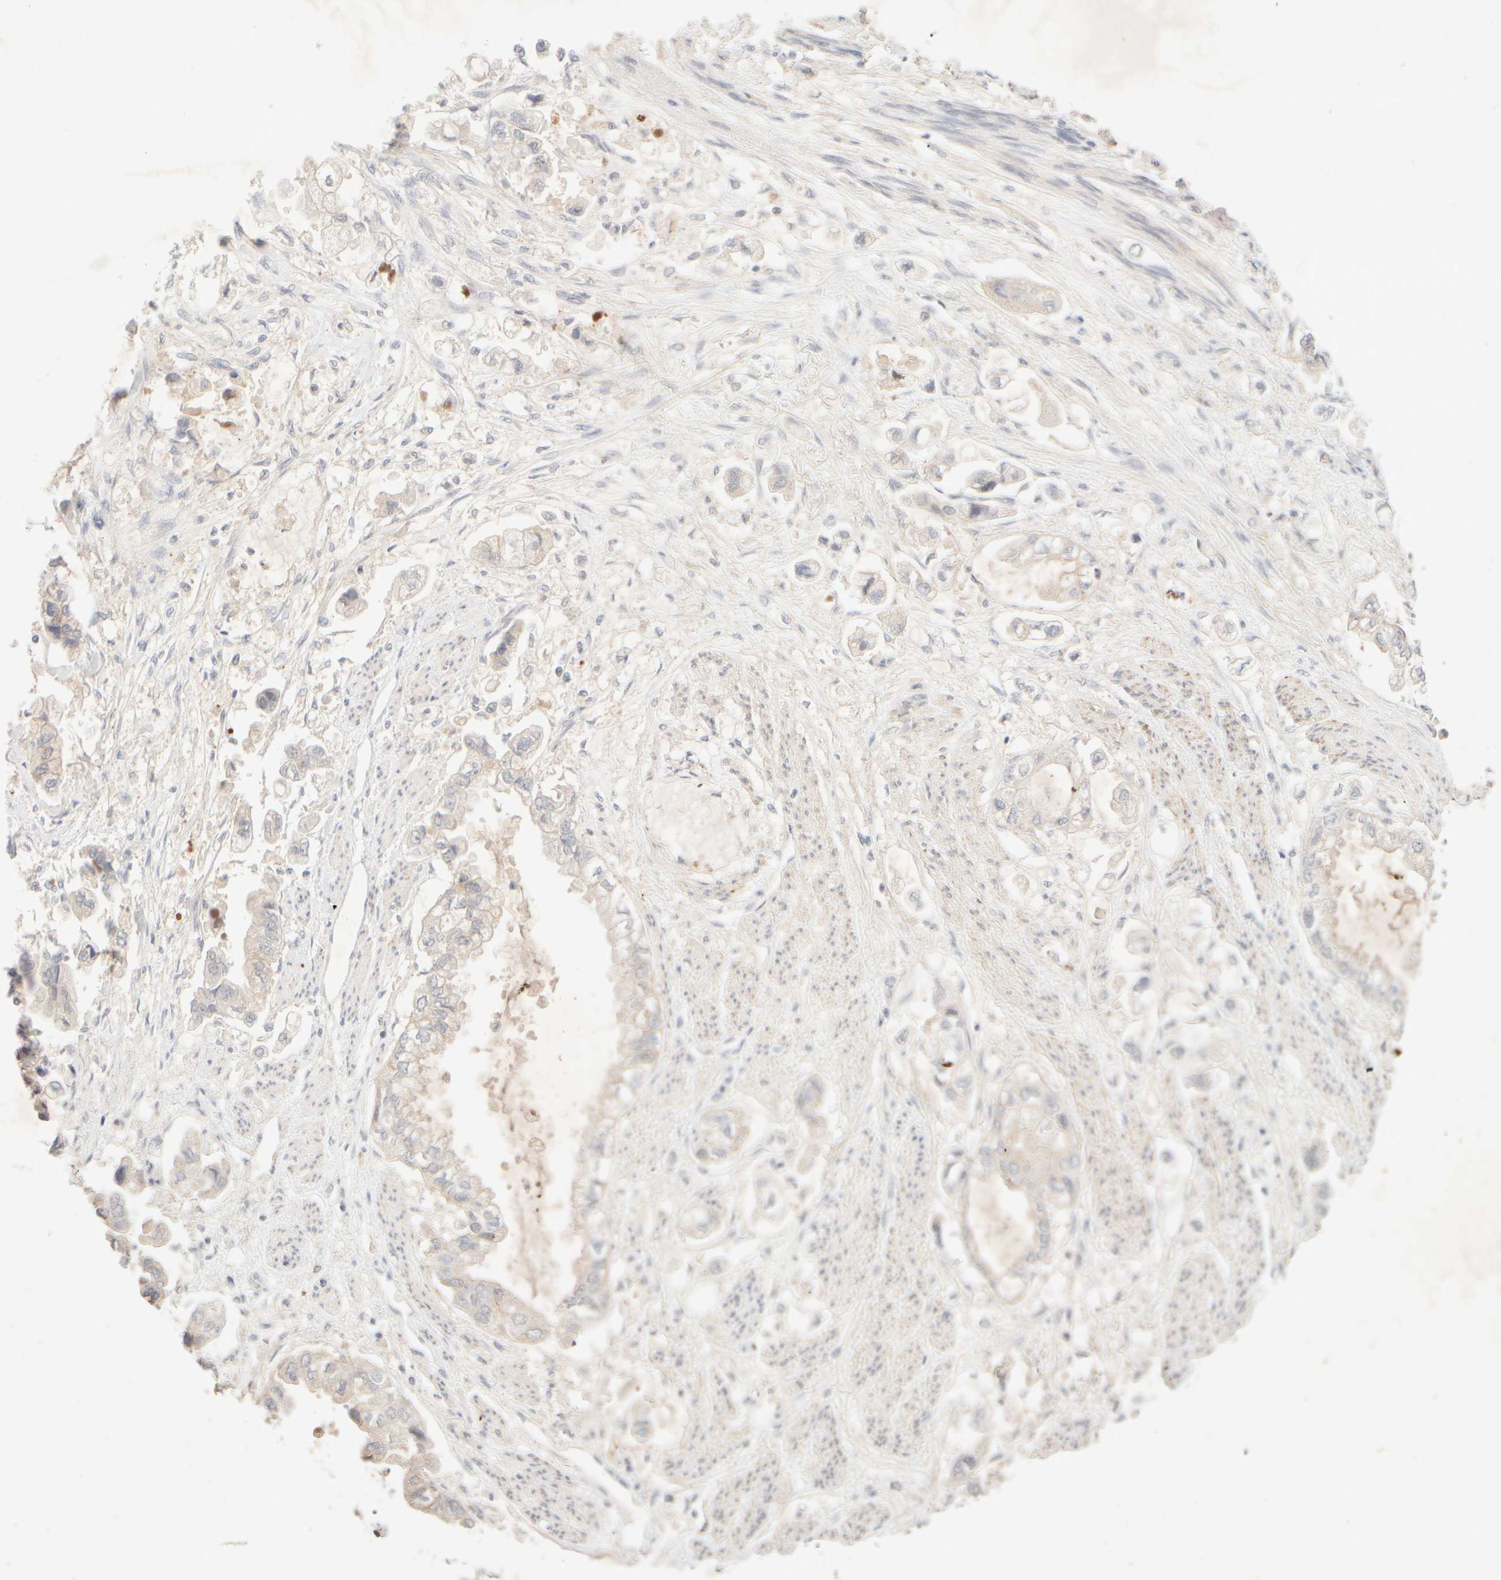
{"staining": {"intensity": "negative", "quantity": "none", "location": "none"}, "tissue": "stomach cancer", "cell_type": "Tumor cells", "image_type": "cancer", "snomed": [{"axis": "morphology", "description": "Adenocarcinoma, NOS"}, {"axis": "topography", "description": "Stomach"}], "caption": "Tumor cells show no significant expression in adenocarcinoma (stomach).", "gene": "SNTB1", "patient": {"sex": "male", "age": 62}}